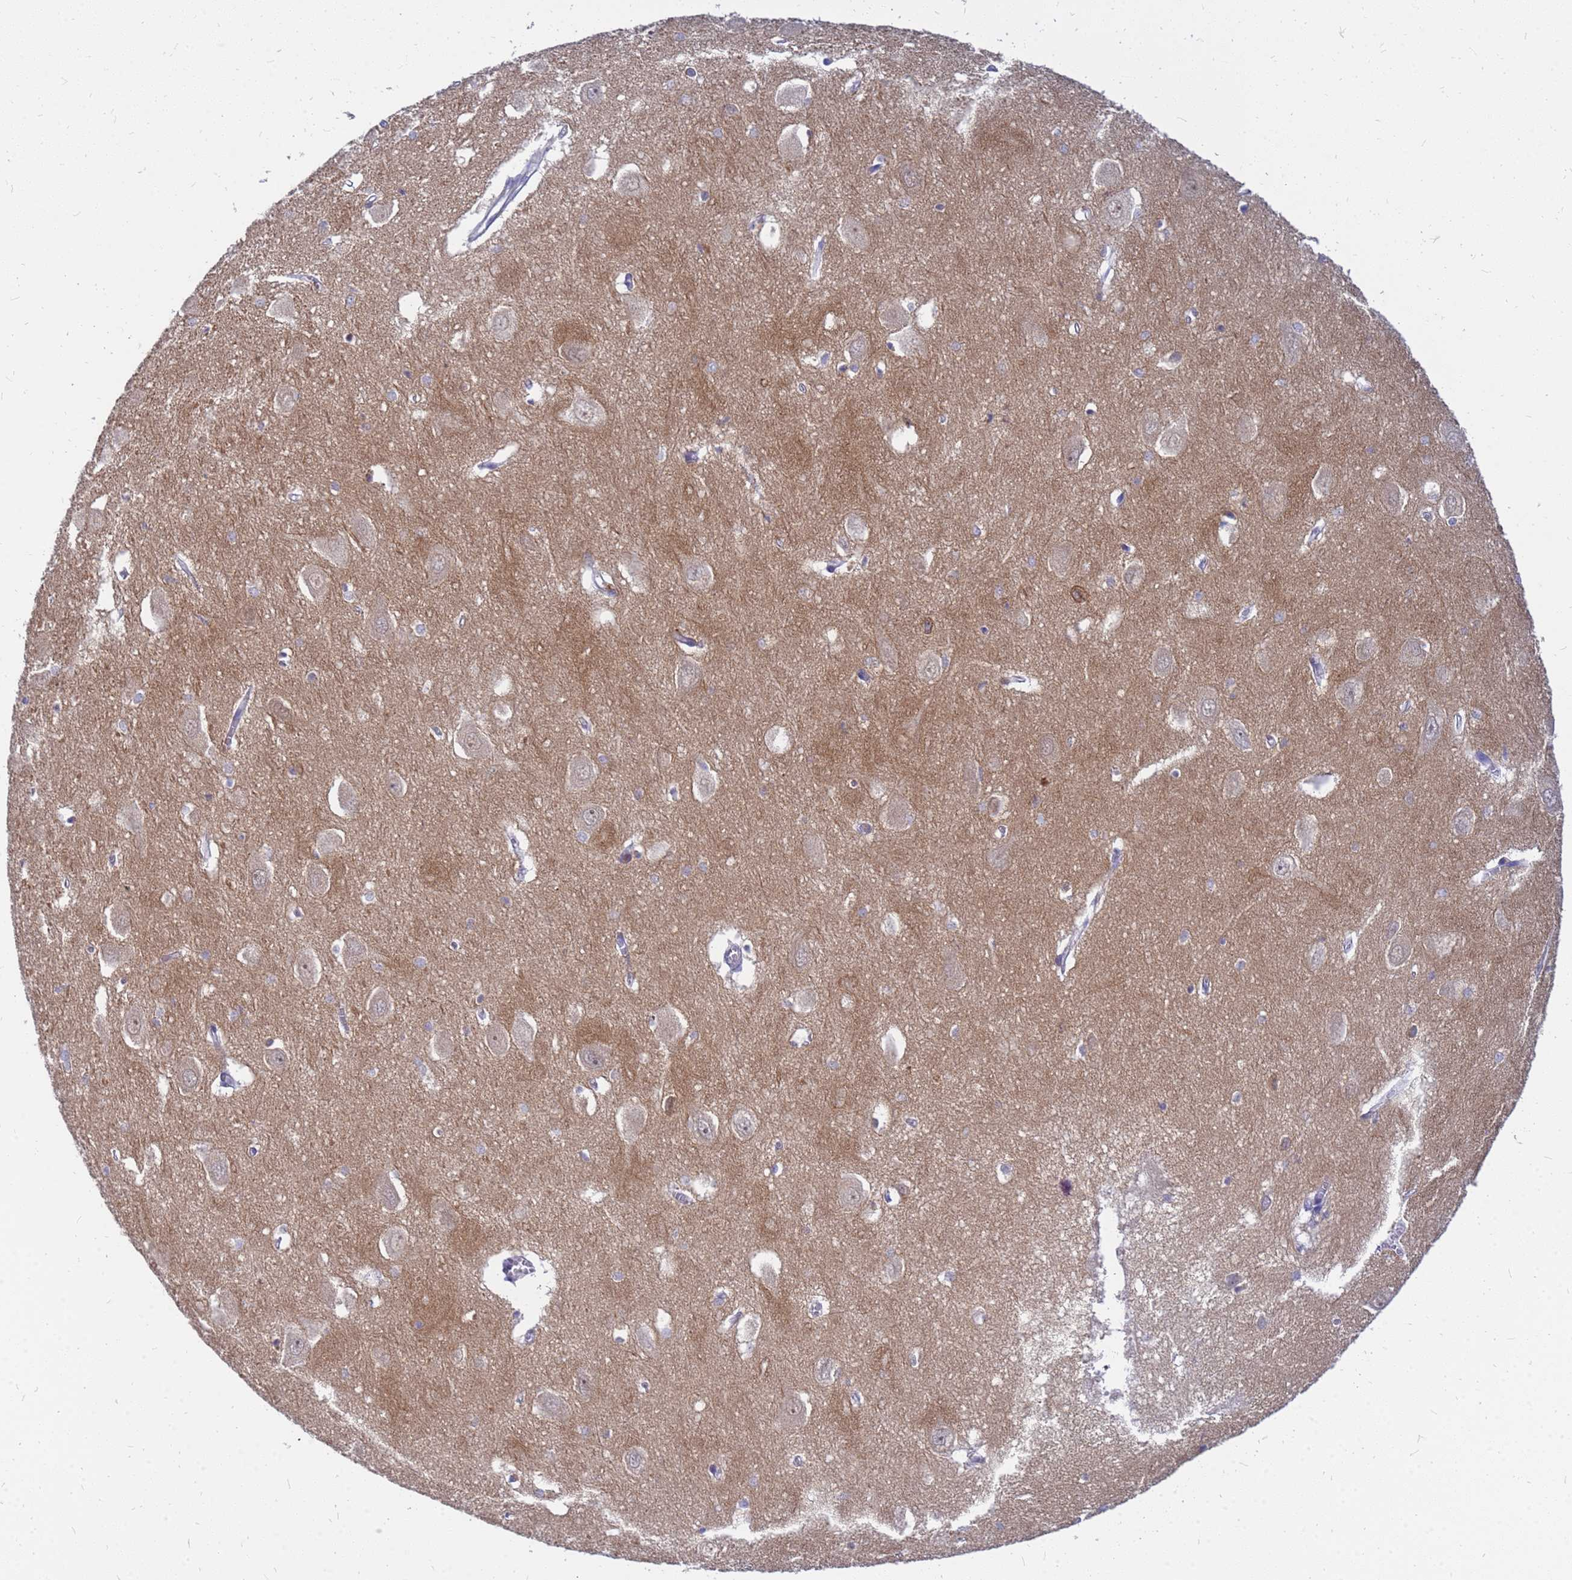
{"staining": {"intensity": "negative", "quantity": "none", "location": "none"}, "tissue": "hippocampus", "cell_type": "Glial cells", "image_type": "normal", "snomed": [{"axis": "morphology", "description": "Normal tissue, NOS"}, {"axis": "topography", "description": "Hippocampus"}], "caption": "Benign hippocampus was stained to show a protein in brown. There is no significant positivity in glial cells. (Stains: DAB IHC with hematoxylin counter stain, Microscopy: brightfield microscopy at high magnification).", "gene": "SRGAP3", "patient": {"sex": "female", "age": 64}}